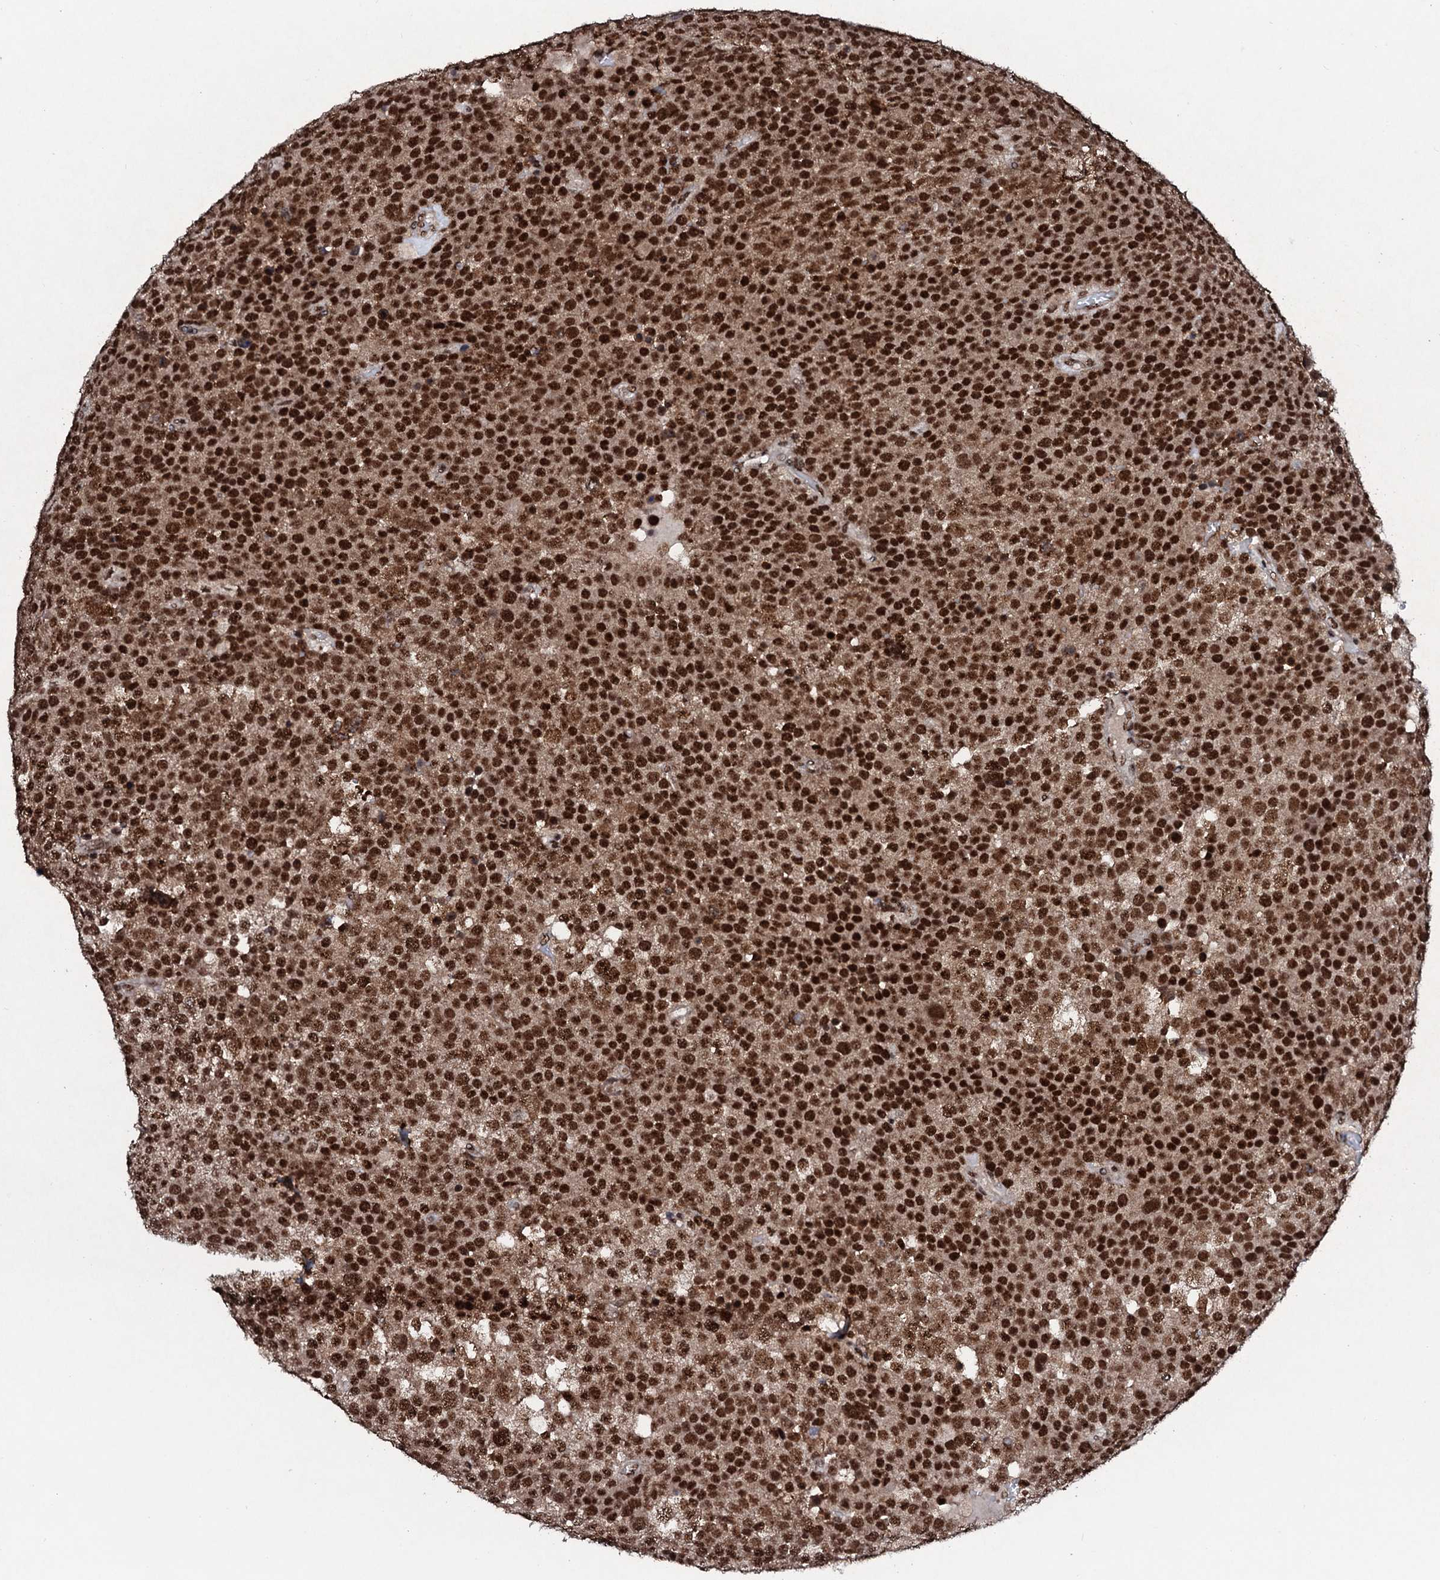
{"staining": {"intensity": "strong", "quantity": ">75%", "location": "nuclear"}, "tissue": "testis cancer", "cell_type": "Tumor cells", "image_type": "cancer", "snomed": [{"axis": "morphology", "description": "Seminoma, NOS"}, {"axis": "topography", "description": "Testis"}], "caption": "Immunohistochemical staining of testis cancer (seminoma) displays high levels of strong nuclear expression in about >75% of tumor cells.", "gene": "PRPF18", "patient": {"sex": "male", "age": 71}}